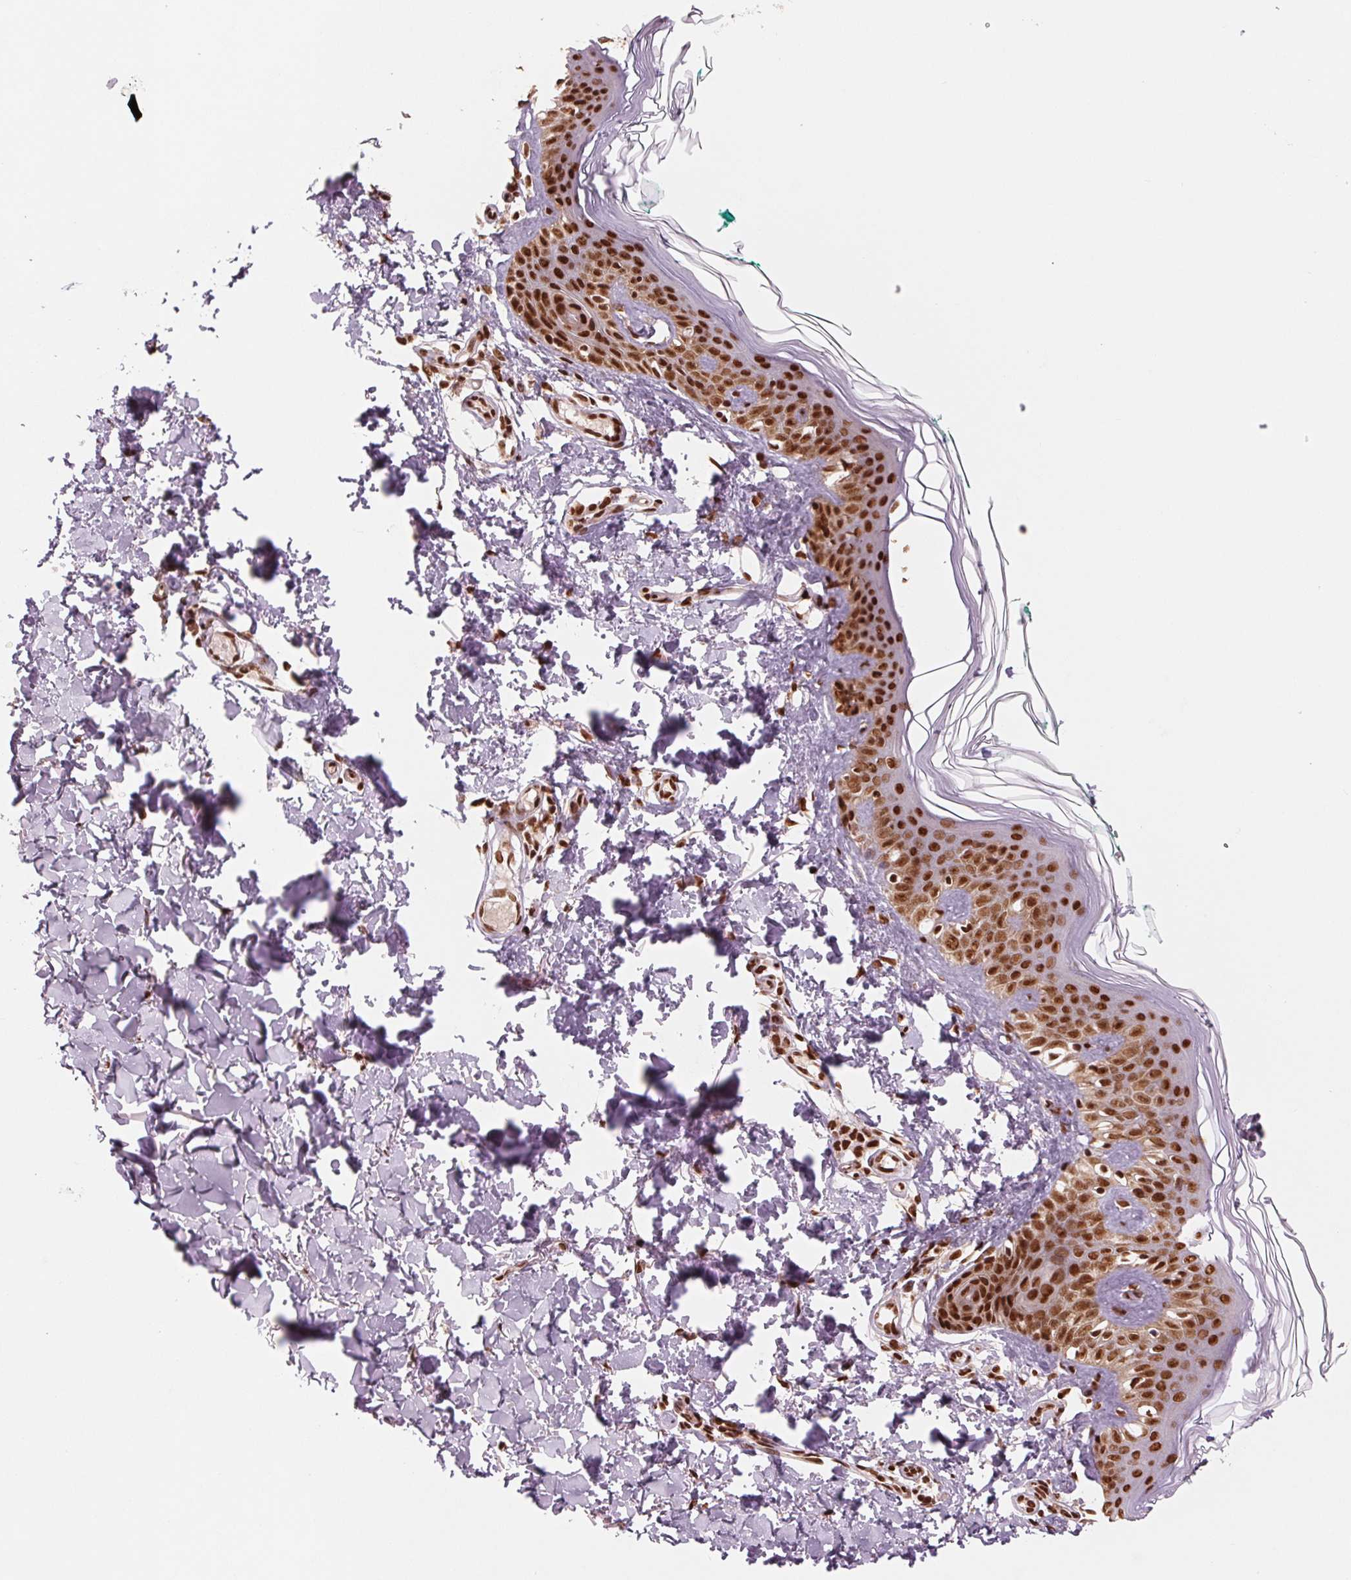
{"staining": {"intensity": "strong", "quantity": ">75%", "location": "nuclear"}, "tissue": "skin", "cell_type": "Fibroblasts", "image_type": "normal", "snomed": [{"axis": "morphology", "description": "Normal tissue, NOS"}, {"axis": "topography", "description": "Skin"}, {"axis": "topography", "description": "Peripheral nerve tissue"}], "caption": "A brown stain shows strong nuclear expression of a protein in fibroblasts of benign skin. Nuclei are stained in blue.", "gene": "TTLL9", "patient": {"sex": "female", "age": 45}}